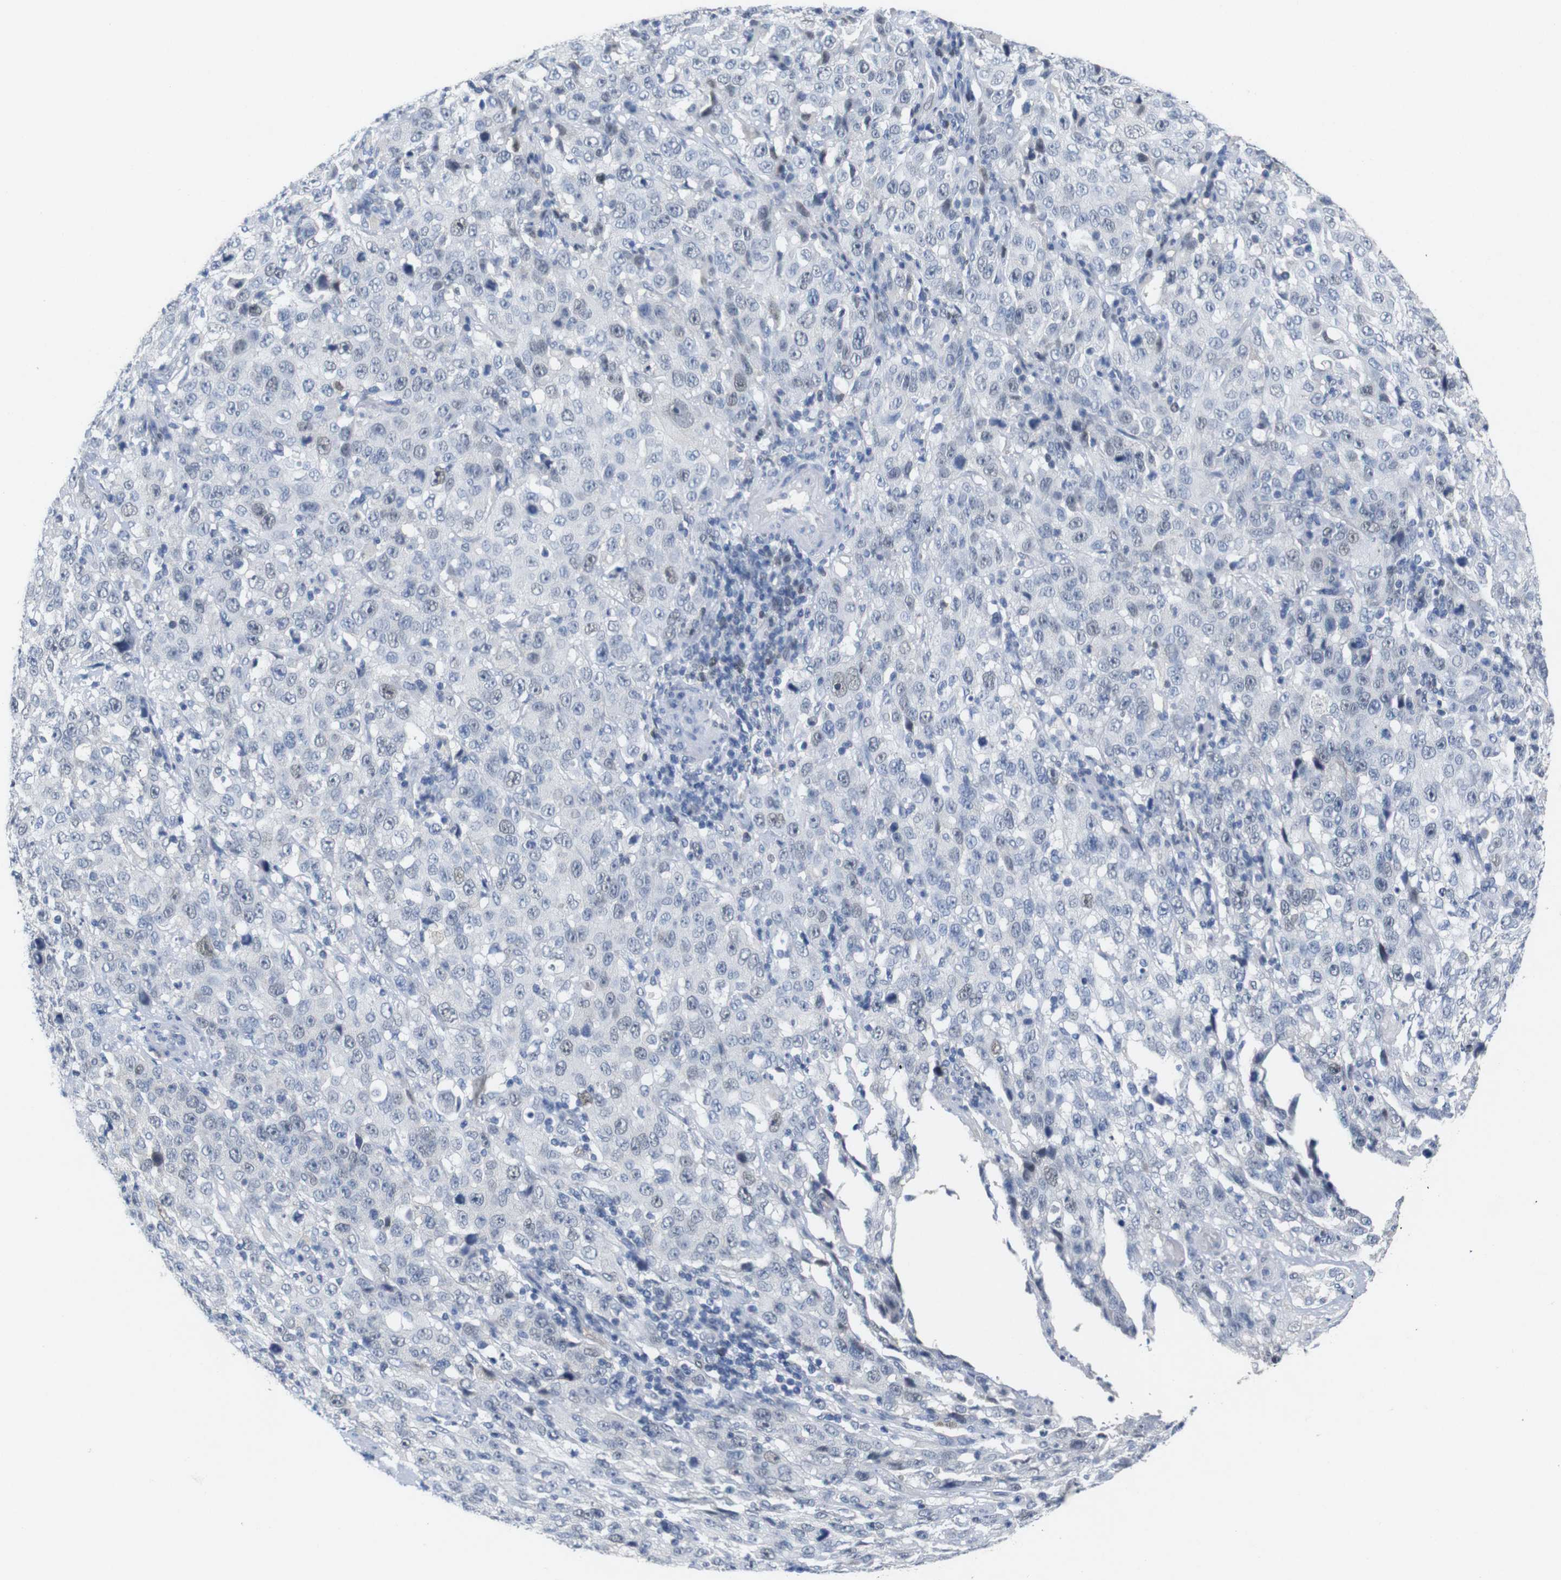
{"staining": {"intensity": "weak", "quantity": "<25%", "location": "nuclear"}, "tissue": "stomach cancer", "cell_type": "Tumor cells", "image_type": "cancer", "snomed": [{"axis": "morphology", "description": "Normal tissue, NOS"}, {"axis": "morphology", "description": "Adenocarcinoma, NOS"}, {"axis": "topography", "description": "Stomach"}], "caption": "Tumor cells show no significant protein expression in stomach adenocarcinoma.", "gene": "CDK2", "patient": {"sex": "male", "age": 48}}